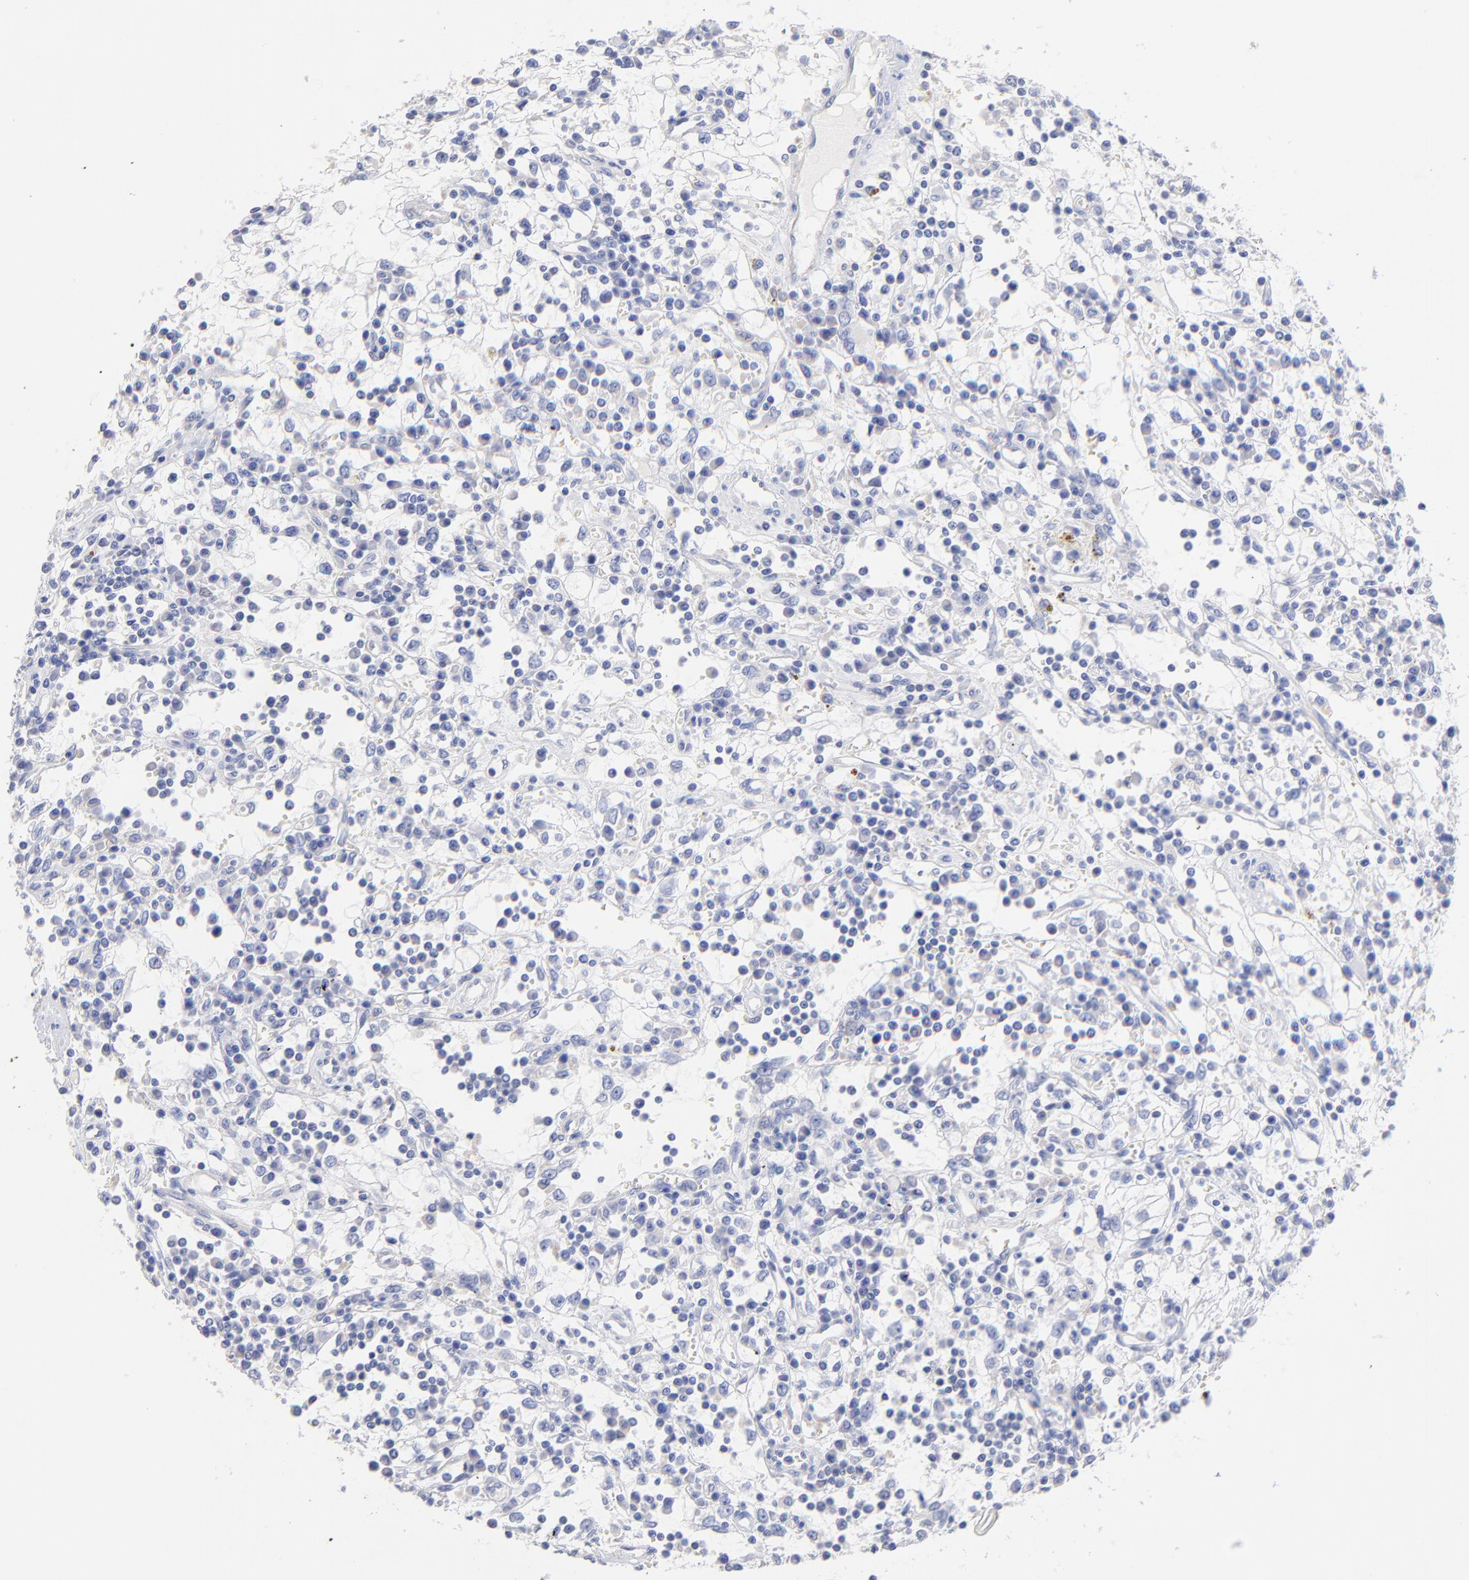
{"staining": {"intensity": "negative", "quantity": "none", "location": "none"}, "tissue": "renal cancer", "cell_type": "Tumor cells", "image_type": "cancer", "snomed": [{"axis": "morphology", "description": "Adenocarcinoma, NOS"}, {"axis": "topography", "description": "Kidney"}], "caption": "High magnification brightfield microscopy of renal cancer stained with DAB (3,3'-diaminobenzidine) (brown) and counterstained with hematoxylin (blue): tumor cells show no significant expression.", "gene": "CFAP57", "patient": {"sex": "male", "age": 82}}